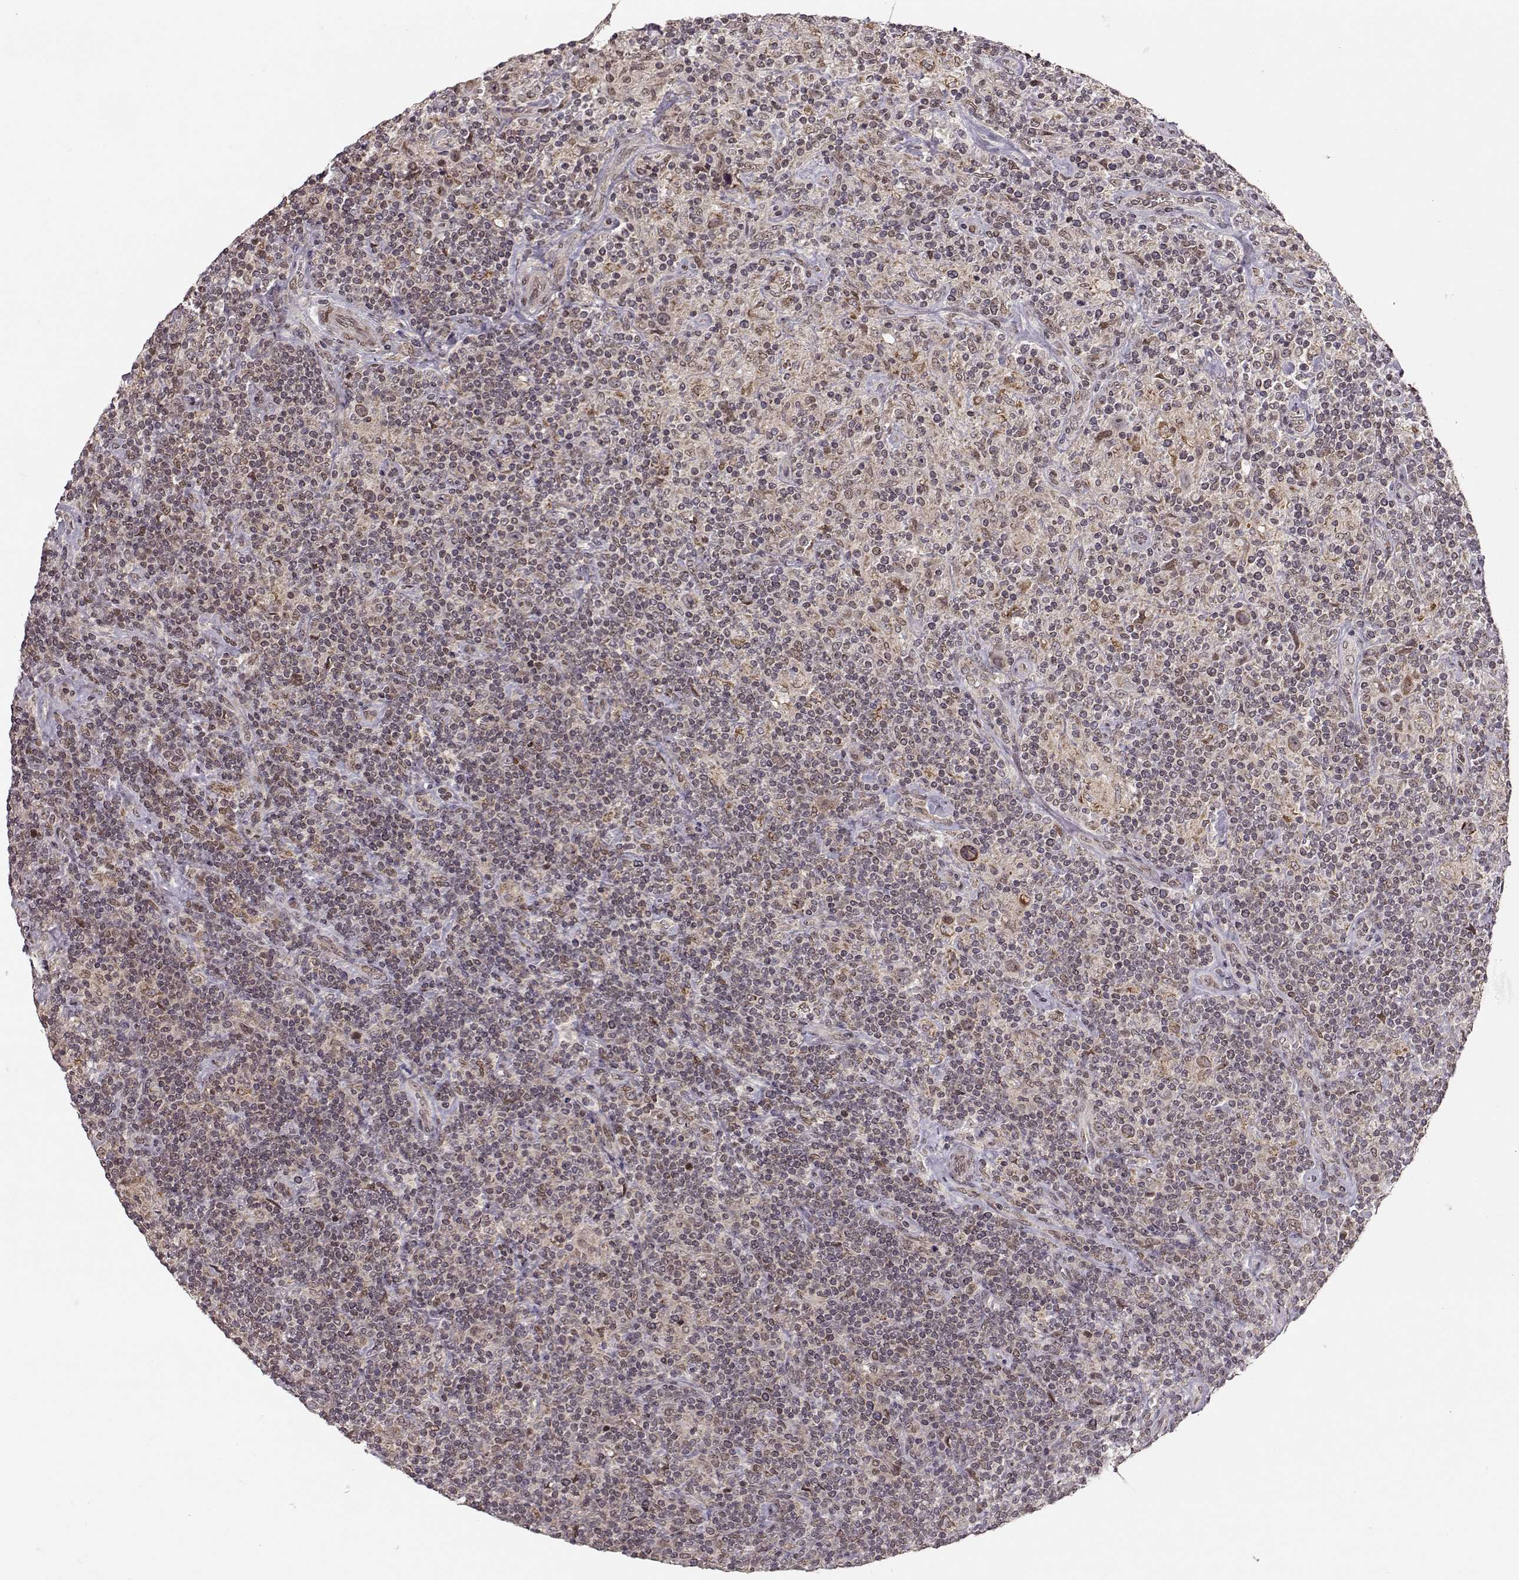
{"staining": {"intensity": "moderate", "quantity": "<25%", "location": "cytoplasmic/membranous"}, "tissue": "lymphoma", "cell_type": "Tumor cells", "image_type": "cancer", "snomed": [{"axis": "morphology", "description": "Hodgkin's disease, NOS"}, {"axis": "topography", "description": "Lymph node"}], "caption": "This is an image of immunohistochemistry (IHC) staining of Hodgkin's disease, which shows moderate staining in the cytoplasmic/membranous of tumor cells.", "gene": "RAI1", "patient": {"sex": "male", "age": 70}}